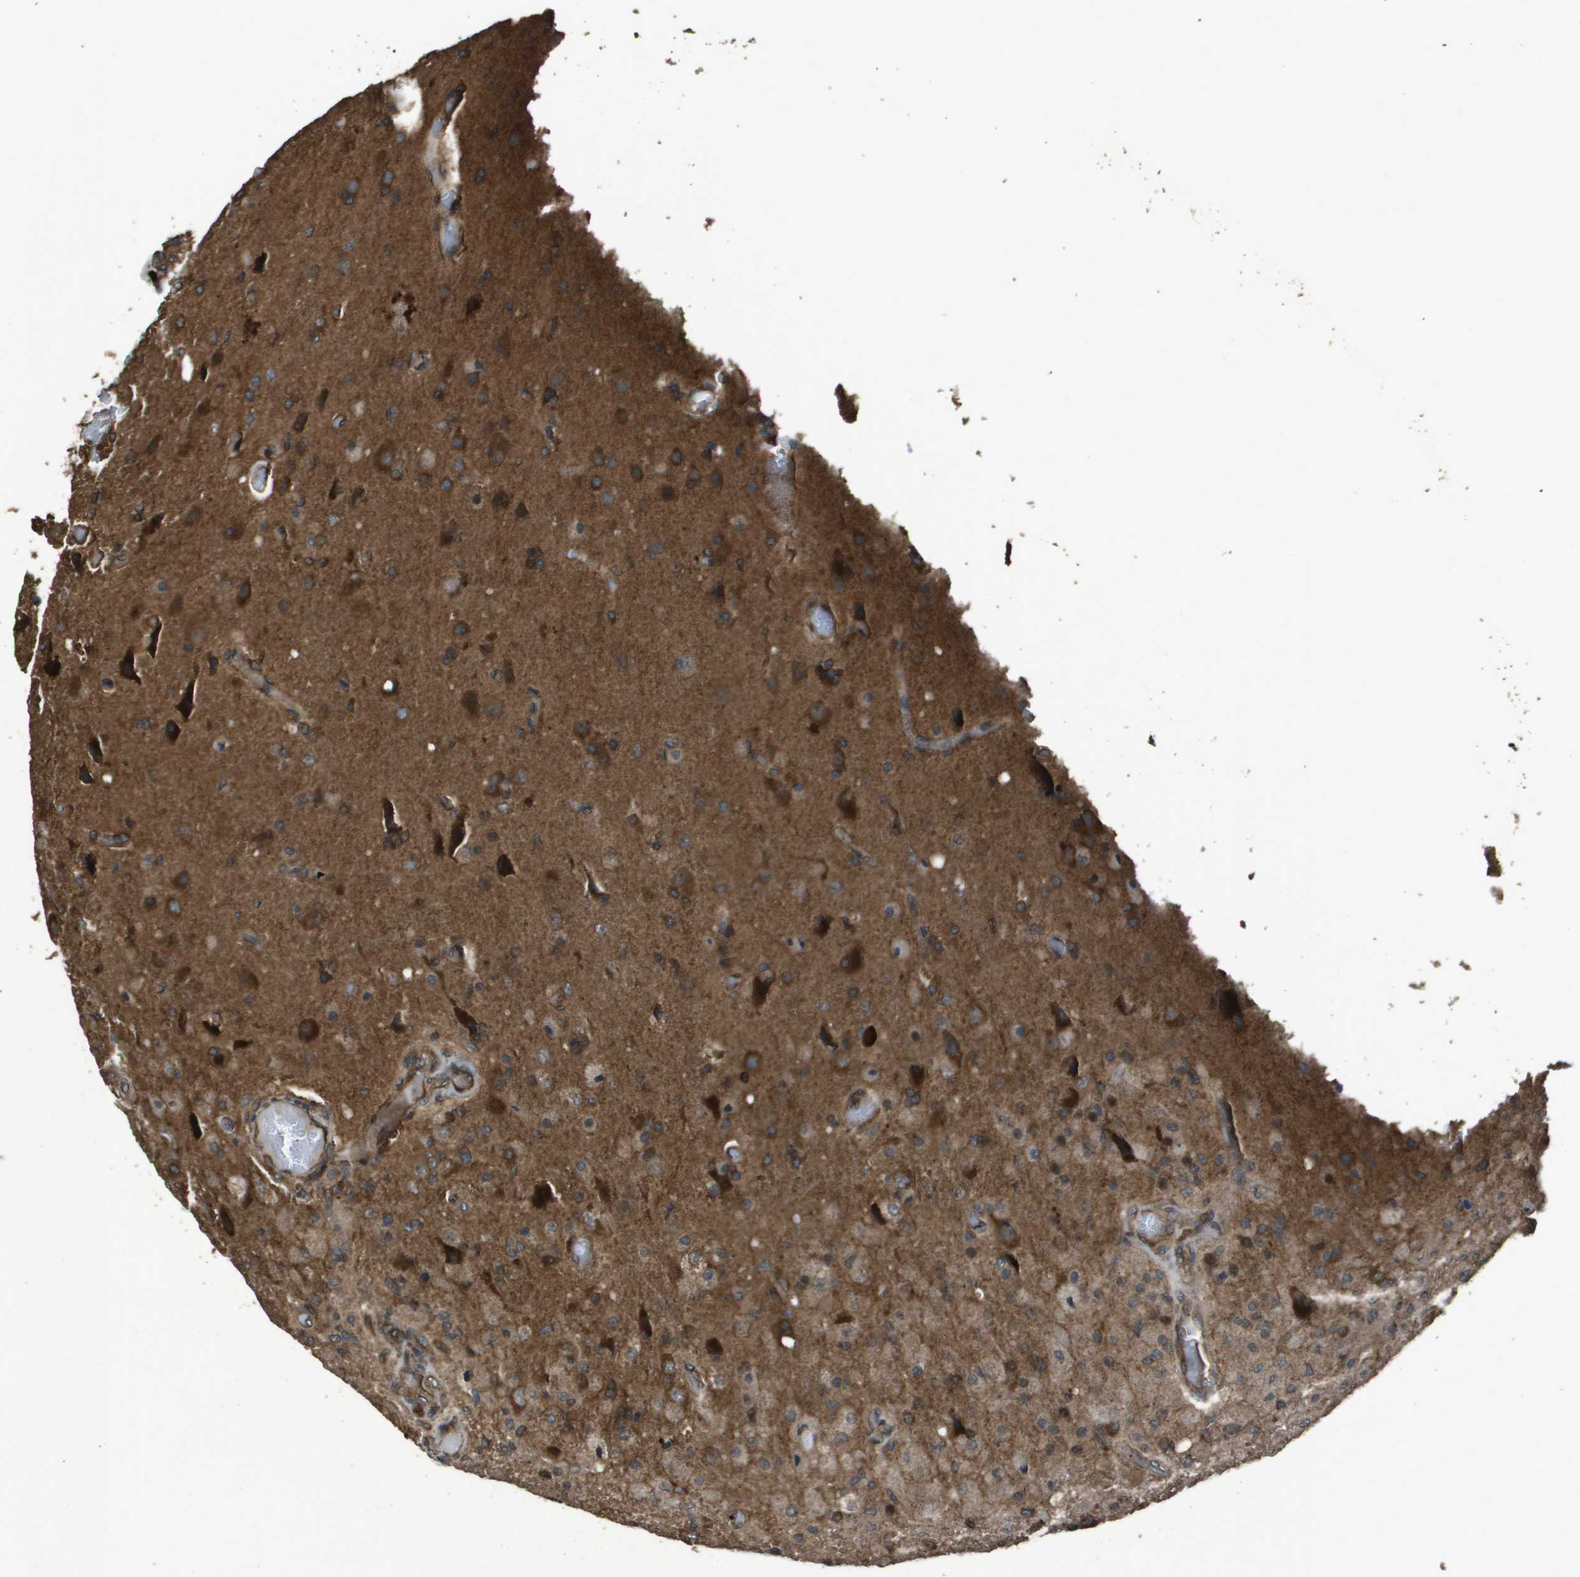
{"staining": {"intensity": "strong", "quantity": ">75%", "location": "cytoplasmic/membranous"}, "tissue": "glioma", "cell_type": "Tumor cells", "image_type": "cancer", "snomed": [{"axis": "morphology", "description": "Normal tissue, NOS"}, {"axis": "morphology", "description": "Glioma, malignant, High grade"}, {"axis": "topography", "description": "Cerebral cortex"}], "caption": "DAB immunohistochemical staining of human malignant high-grade glioma displays strong cytoplasmic/membranous protein expression in about >75% of tumor cells.", "gene": "FIG4", "patient": {"sex": "male", "age": 77}}